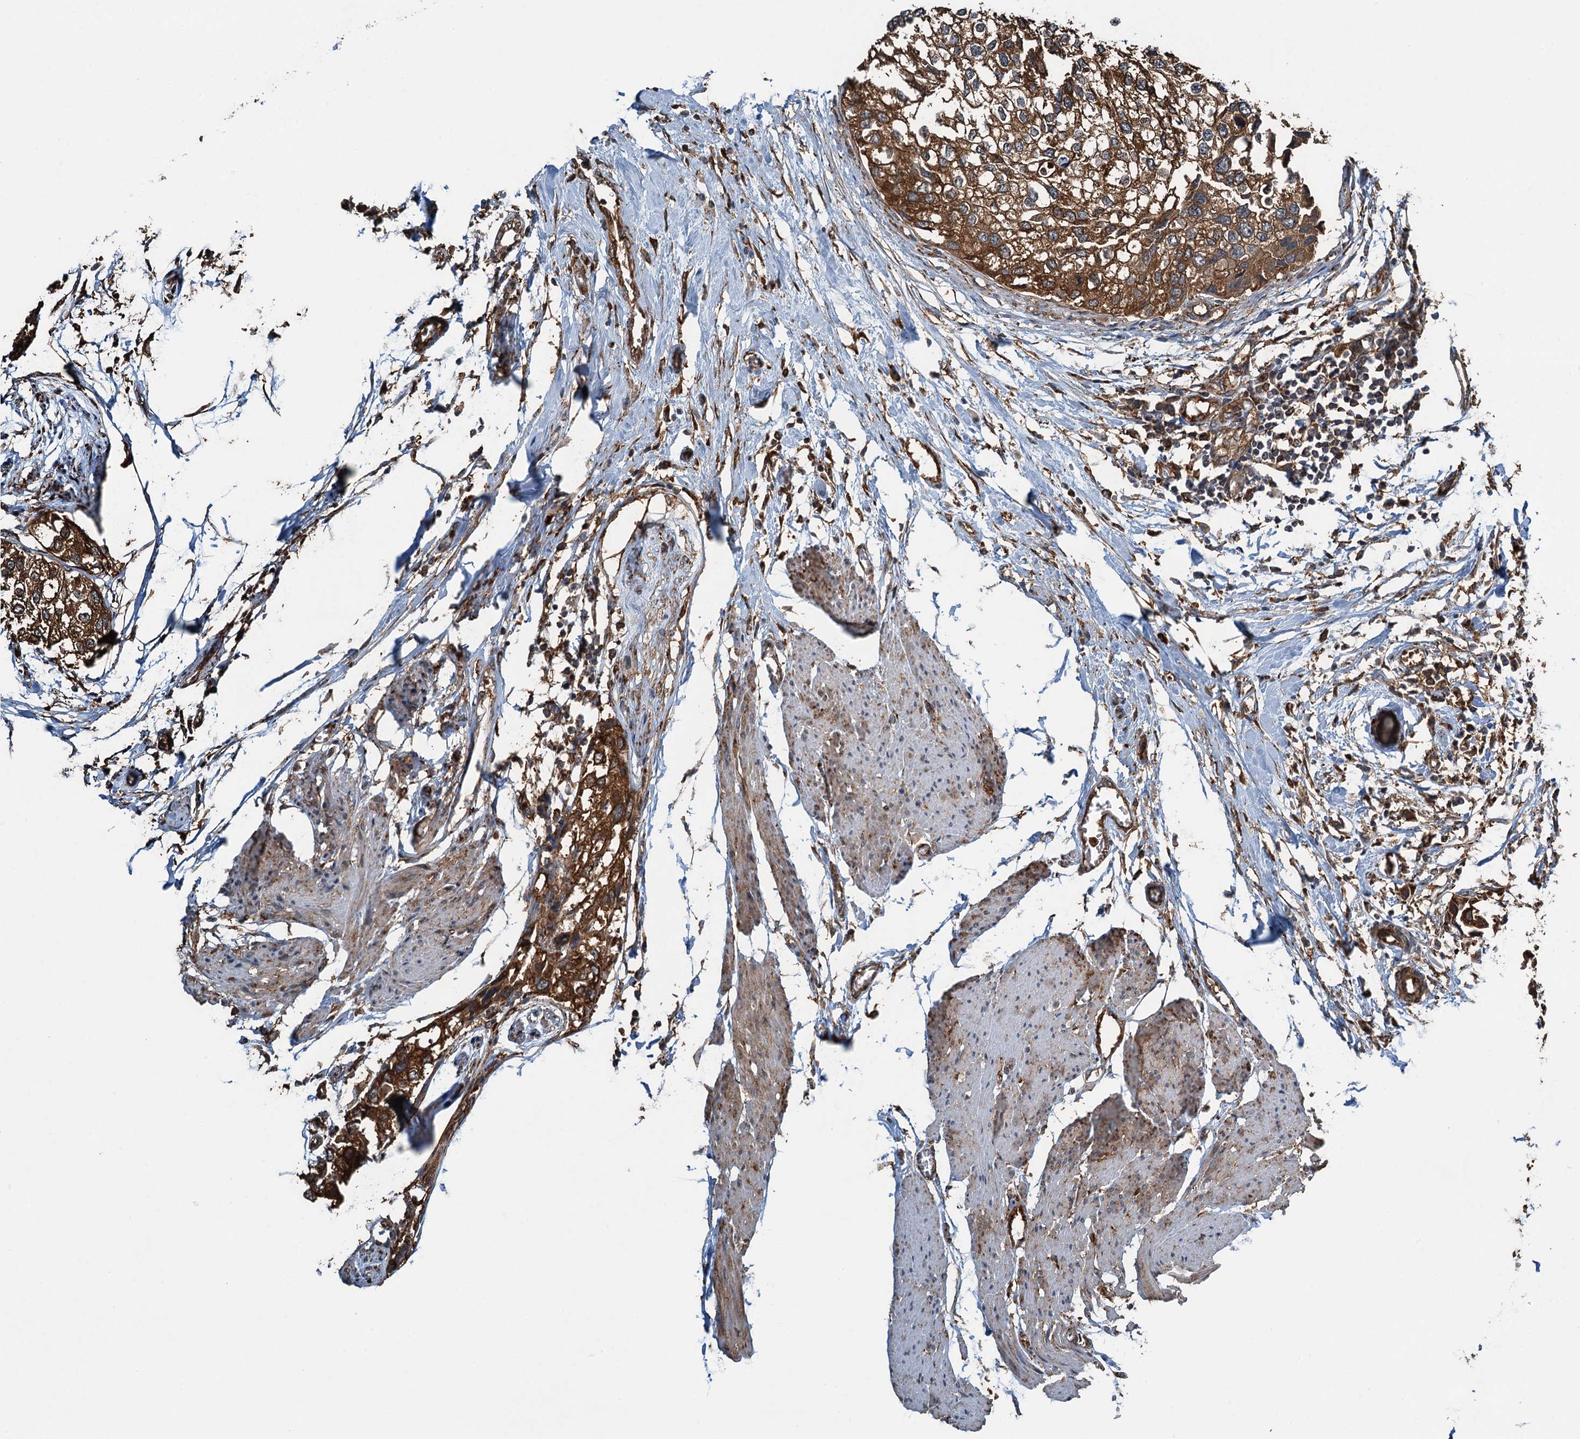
{"staining": {"intensity": "strong", "quantity": ">75%", "location": "cytoplasmic/membranous"}, "tissue": "urothelial cancer", "cell_type": "Tumor cells", "image_type": "cancer", "snomed": [{"axis": "morphology", "description": "Urothelial carcinoma, High grade"}, {"axis": "topography", "description": "Urinary bladder"}], "caption": "A high amount of strong cytoplasmic/membranous staining is present in about >75% of tumor cells in high-grade urothelial carcinoma tissue.", "gene": "WHAMM", "patient": {"sex": "male", "age": 64}}